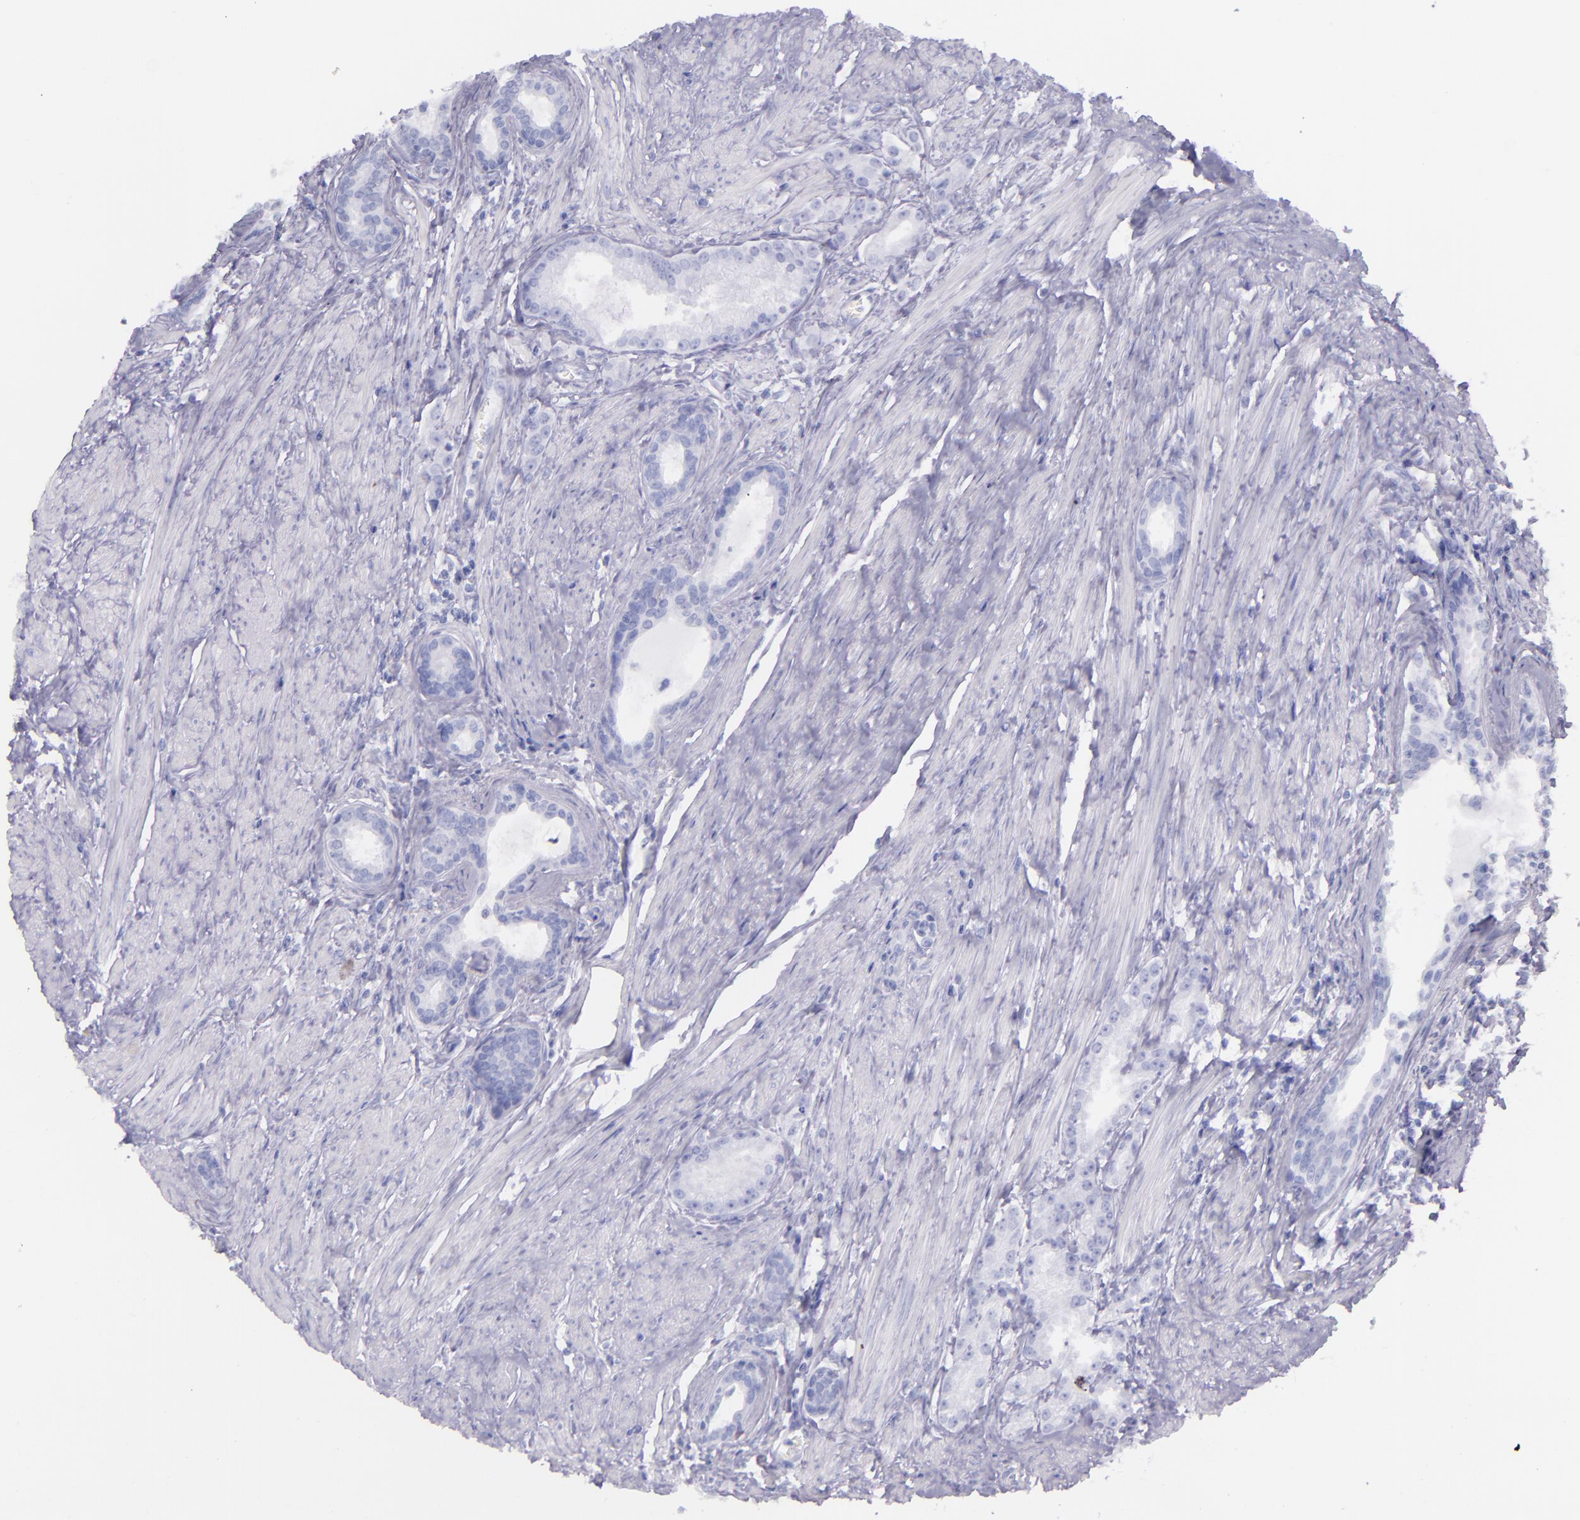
{"staining": {"intensity": "negative", "quantity": "none", "location": "none"}, "tissue": "prostate cancer", "cell_type": "Tumor cells", "image_type": "cancer", "snomed": [{"axis": "morphology", "description": "Adenocarcinoma, Medium grade"}, {"axis": "topography", "description": "Prostate"}], "caption": "This is an immunohistochemistry (IHC) histopathology image of prostate medium-grade adenocarcinoma. There is no staining in tumor cells.", "gene": "SFTPB", "patient": {"sex": "male", "age": 72}}